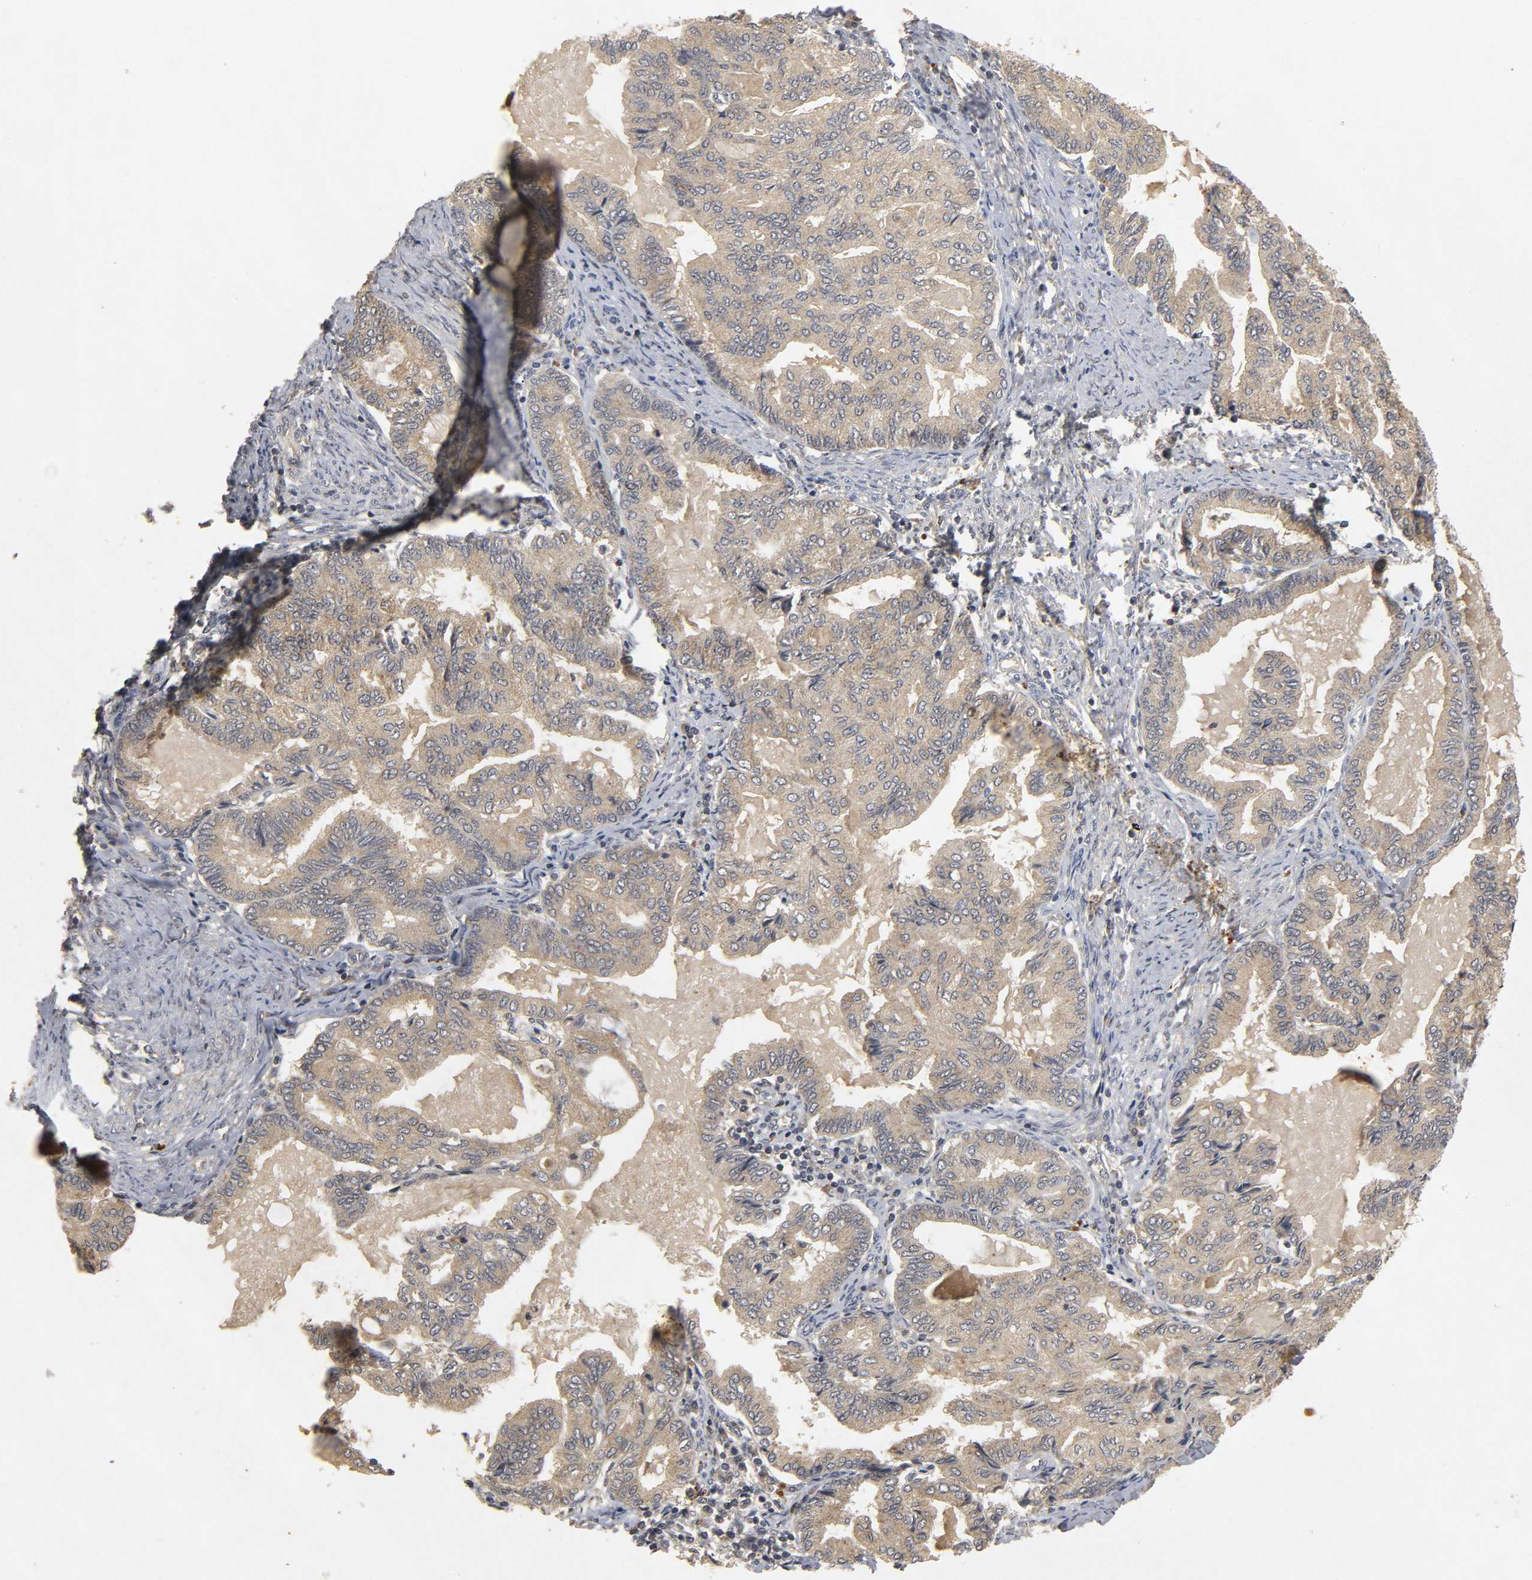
{"staining": {"intensity": "weak", "quantity": "<25%", "location": "cytoplasmic/membranous"}, "tissue": "endometrial cancer", "cell_type": "Tumor cells", "image_type": "cancer", "snomed": [{"axis": "morphology", "description": "Adenocarcinoma, NOS"}, {"axis": "topography", "description": "Endometrium"}], "caption": "The micrograph demonstrates no staining of tumor cells in adenocarcinoma (endometrial). Brightfield microscopy of immunohistochemistry stained with DAB (3,3'-diaminobenzidine) (brown) and hematoxylin (blue), captured at high magnification.", "gene": "TRAF6", "patient": {"sex": "female", "age": 86}}